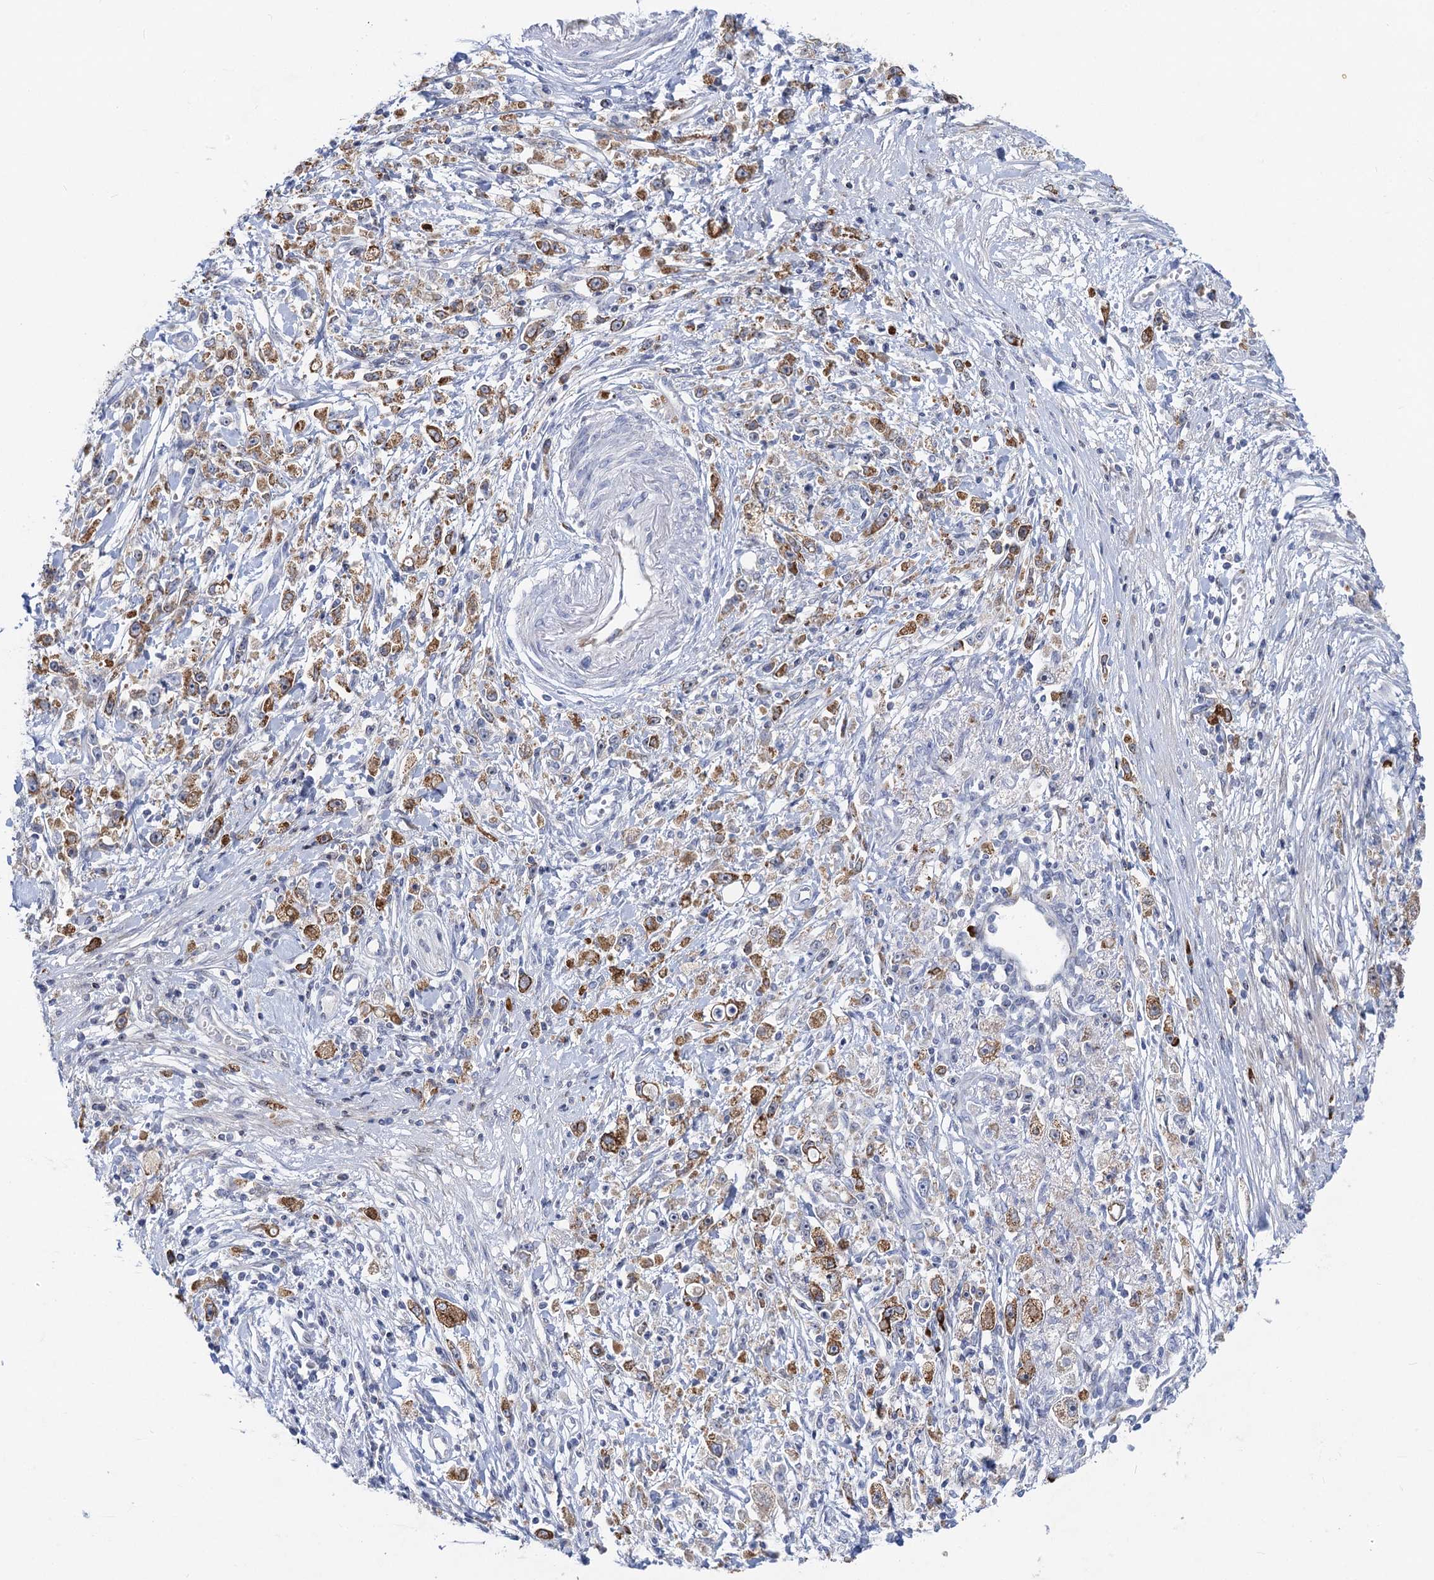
{"staining": {"intensity": "moderate", "quantity": ">75%", "location": "cytoplasmic/membranous"}, "tissue": "stomach cancer", "cell_type": "Tumor cells", "image_type": "cancer", "snomed": [{"axis": "morphology", "description": "Adenocarcinoma, NOS"}, {"axis": "topography", "description": "Stomach"}], "caption": "Immunohistochemical staining of human adenocarcinoma (stomach) displays medium levels of moderate cytoplasmic/membranous positivity in about >75% of tumor cells.", "gene": "QPCTL", "patient": {"sex": "female", "age": 59}}